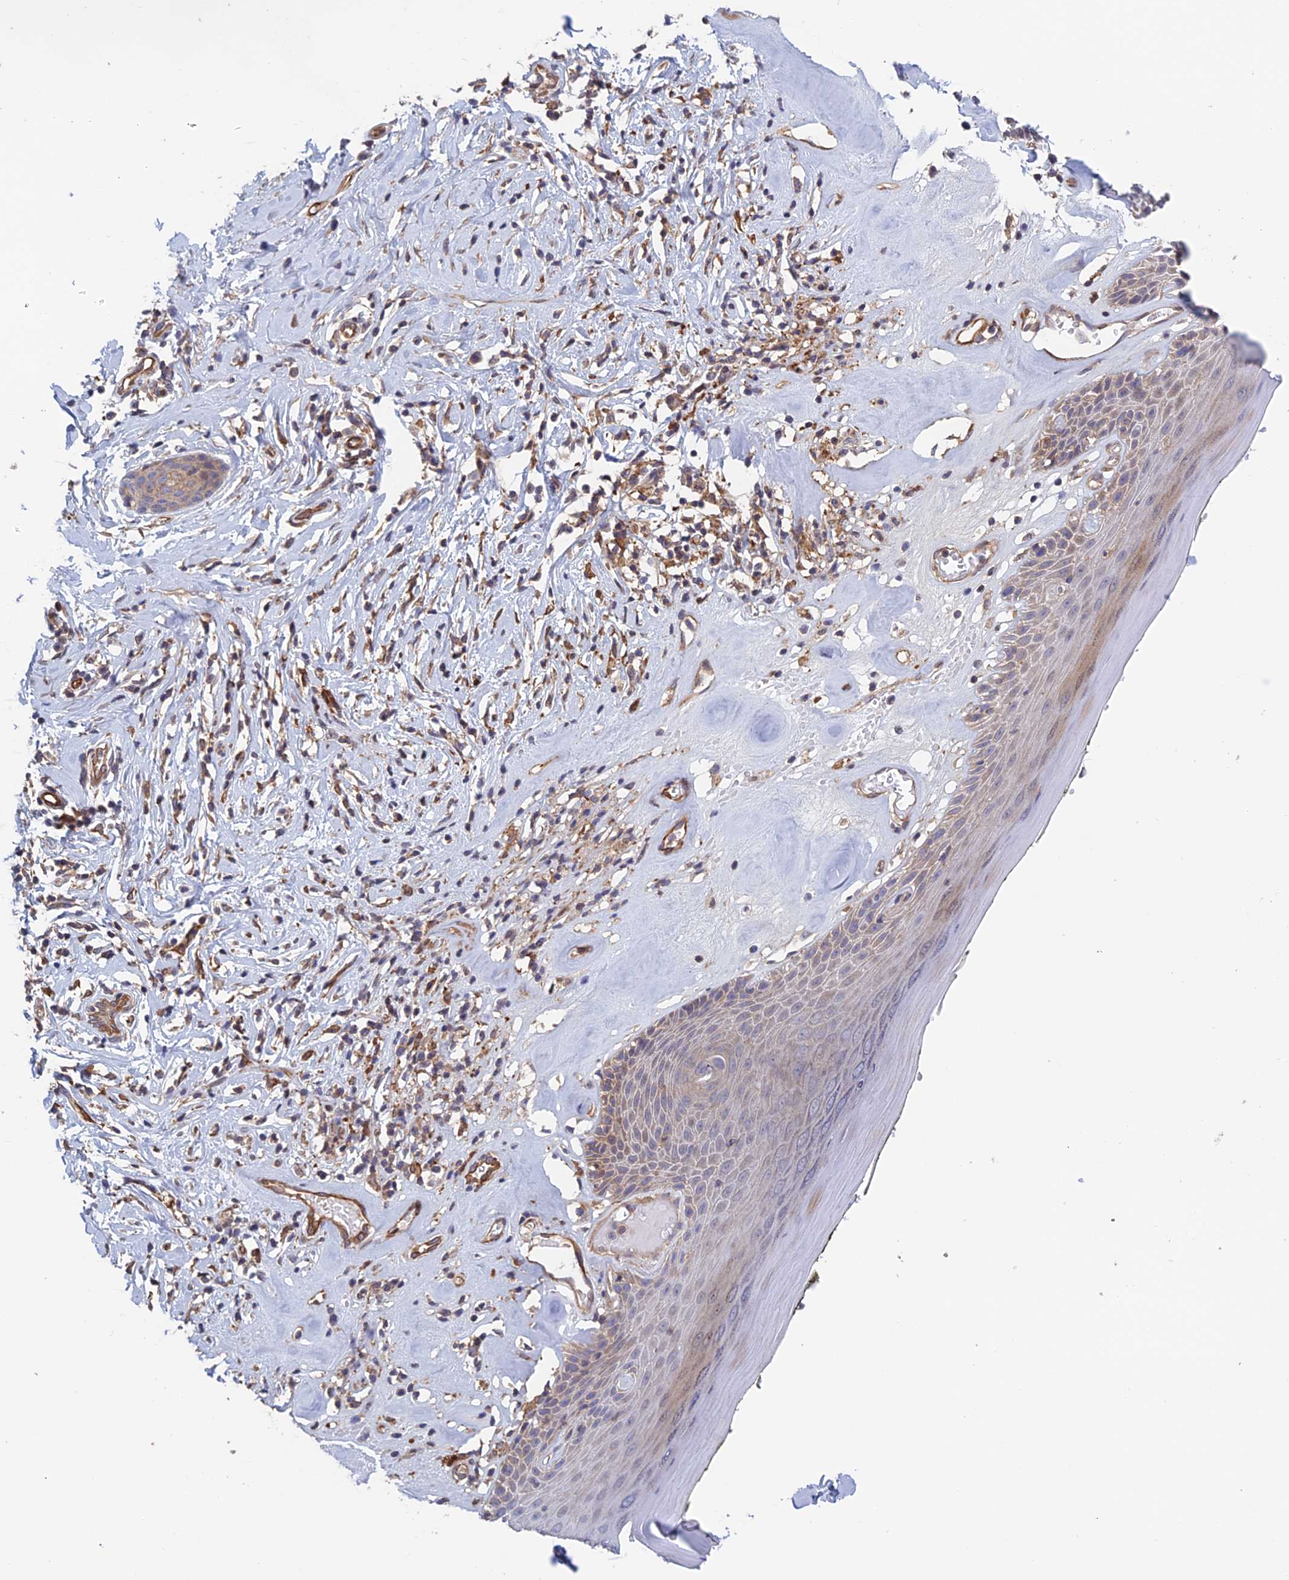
{"staining": {"intensity": "weak", "quantity": "<25%", "location": "cytoplasmic/membranous"}, "tissue": "skin", "cell_type": "Epidermal cells", "image_type": "normal", "snomed": [{"axis": "morphology", "description": "Normal tissue, NOS"}, {"axis": "morphology", "description": "Inflammation, NOS"}, {"axis": "topography", "description": "Vulva"}], "caption": "An image of skin stained for a protein displays no brown staining in epidermal cells. (DAB (3,3'-diaminobenzidine) immunohistochemistry with hematoxylin counter stain).", "gene": "NUDT16L1", "patient": {"sex": "female", "age": 84}}